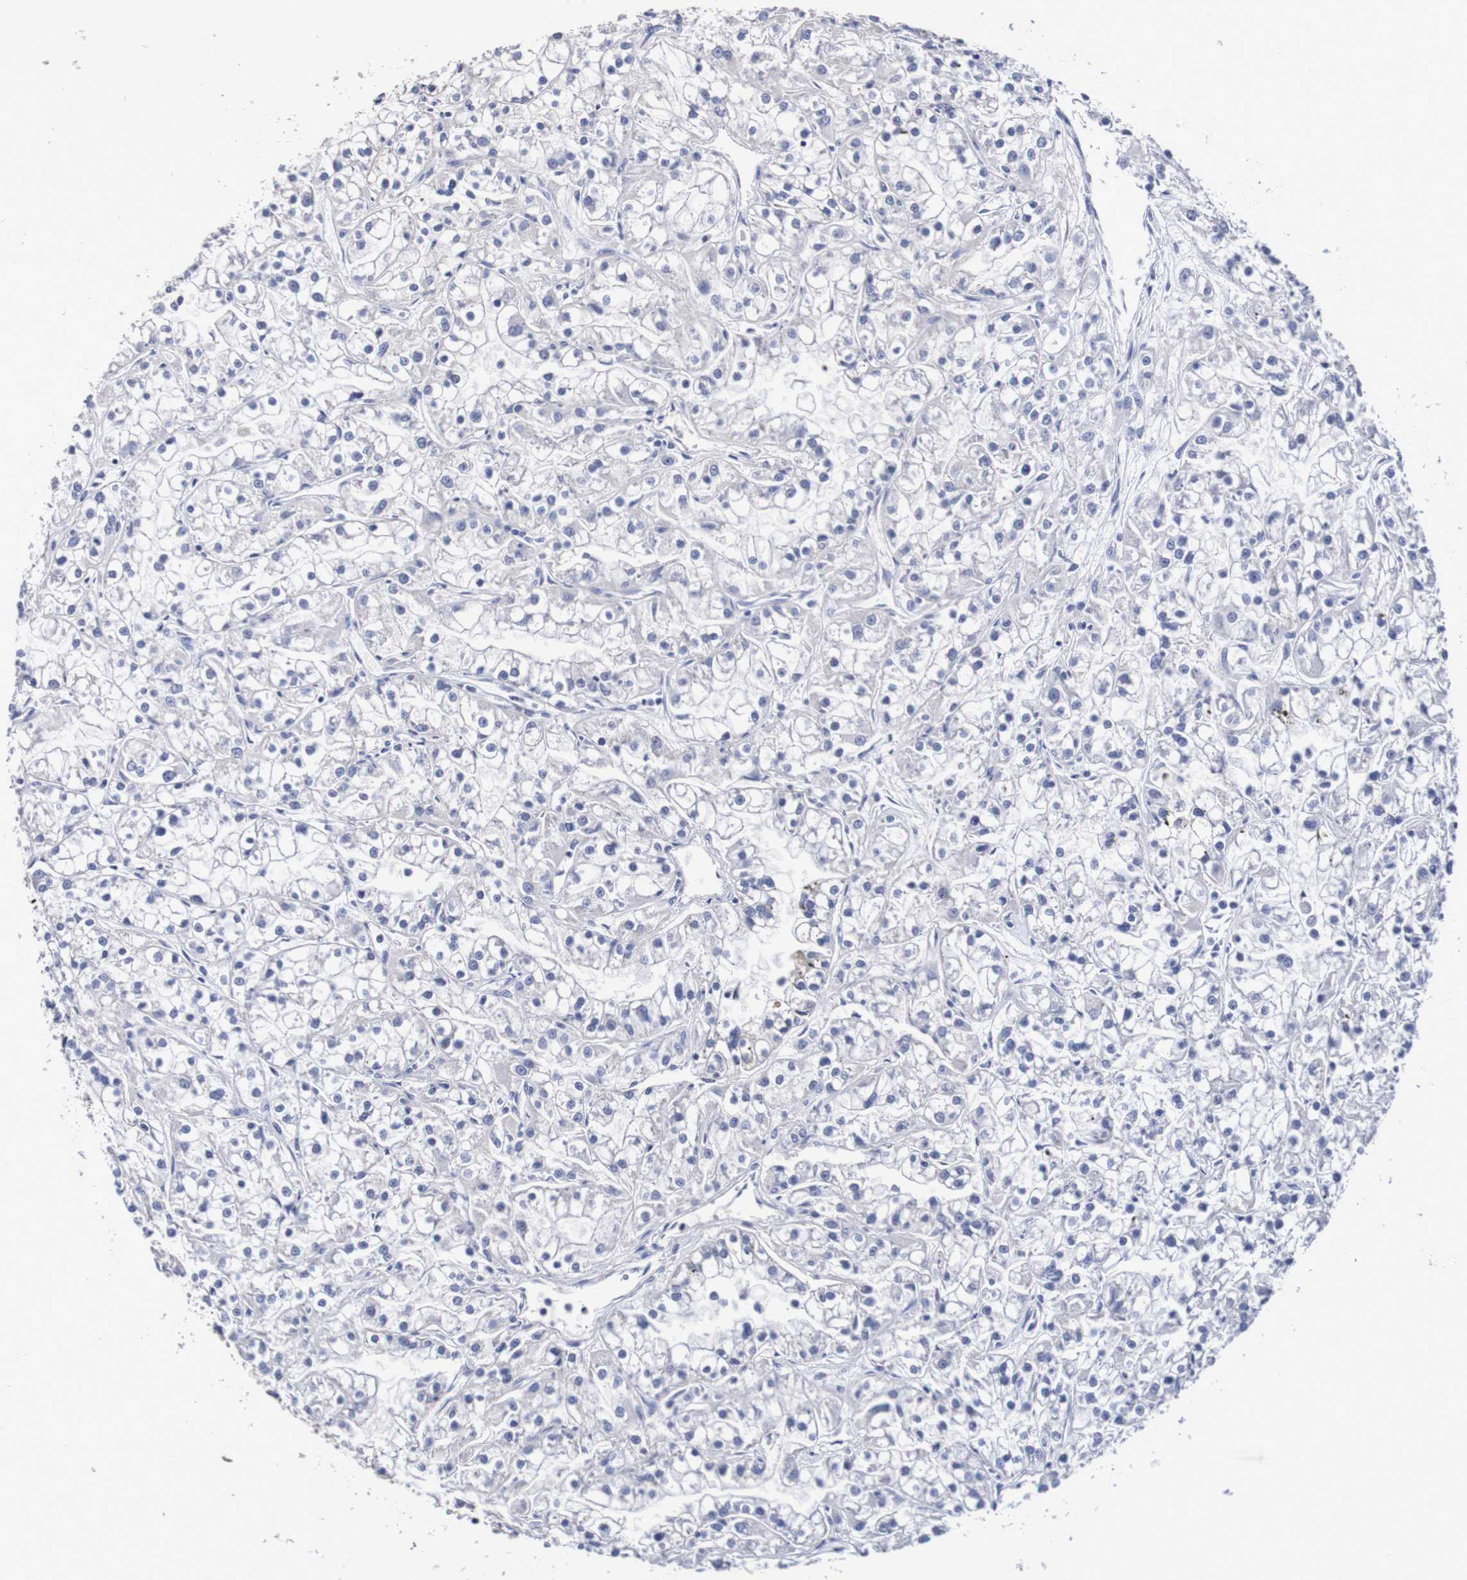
{"staining": {"intensity": "negative", "quantity": "none", "location": "none"}, "tissue": "renal cancer", "cell_type": "Tumor cells", "image_type": "cancer", "snomed": [{"axis": "morphology", "description": "Adenocarcinoma, NOS"}, {"axis": "topography", "description": "Kidney"}], "caption": "Tumor cells are negative for brown protein staining in renal adenocarcinoma.", "gene": "ACVR1C", "patient": {"sex": "female", "age": 52}}